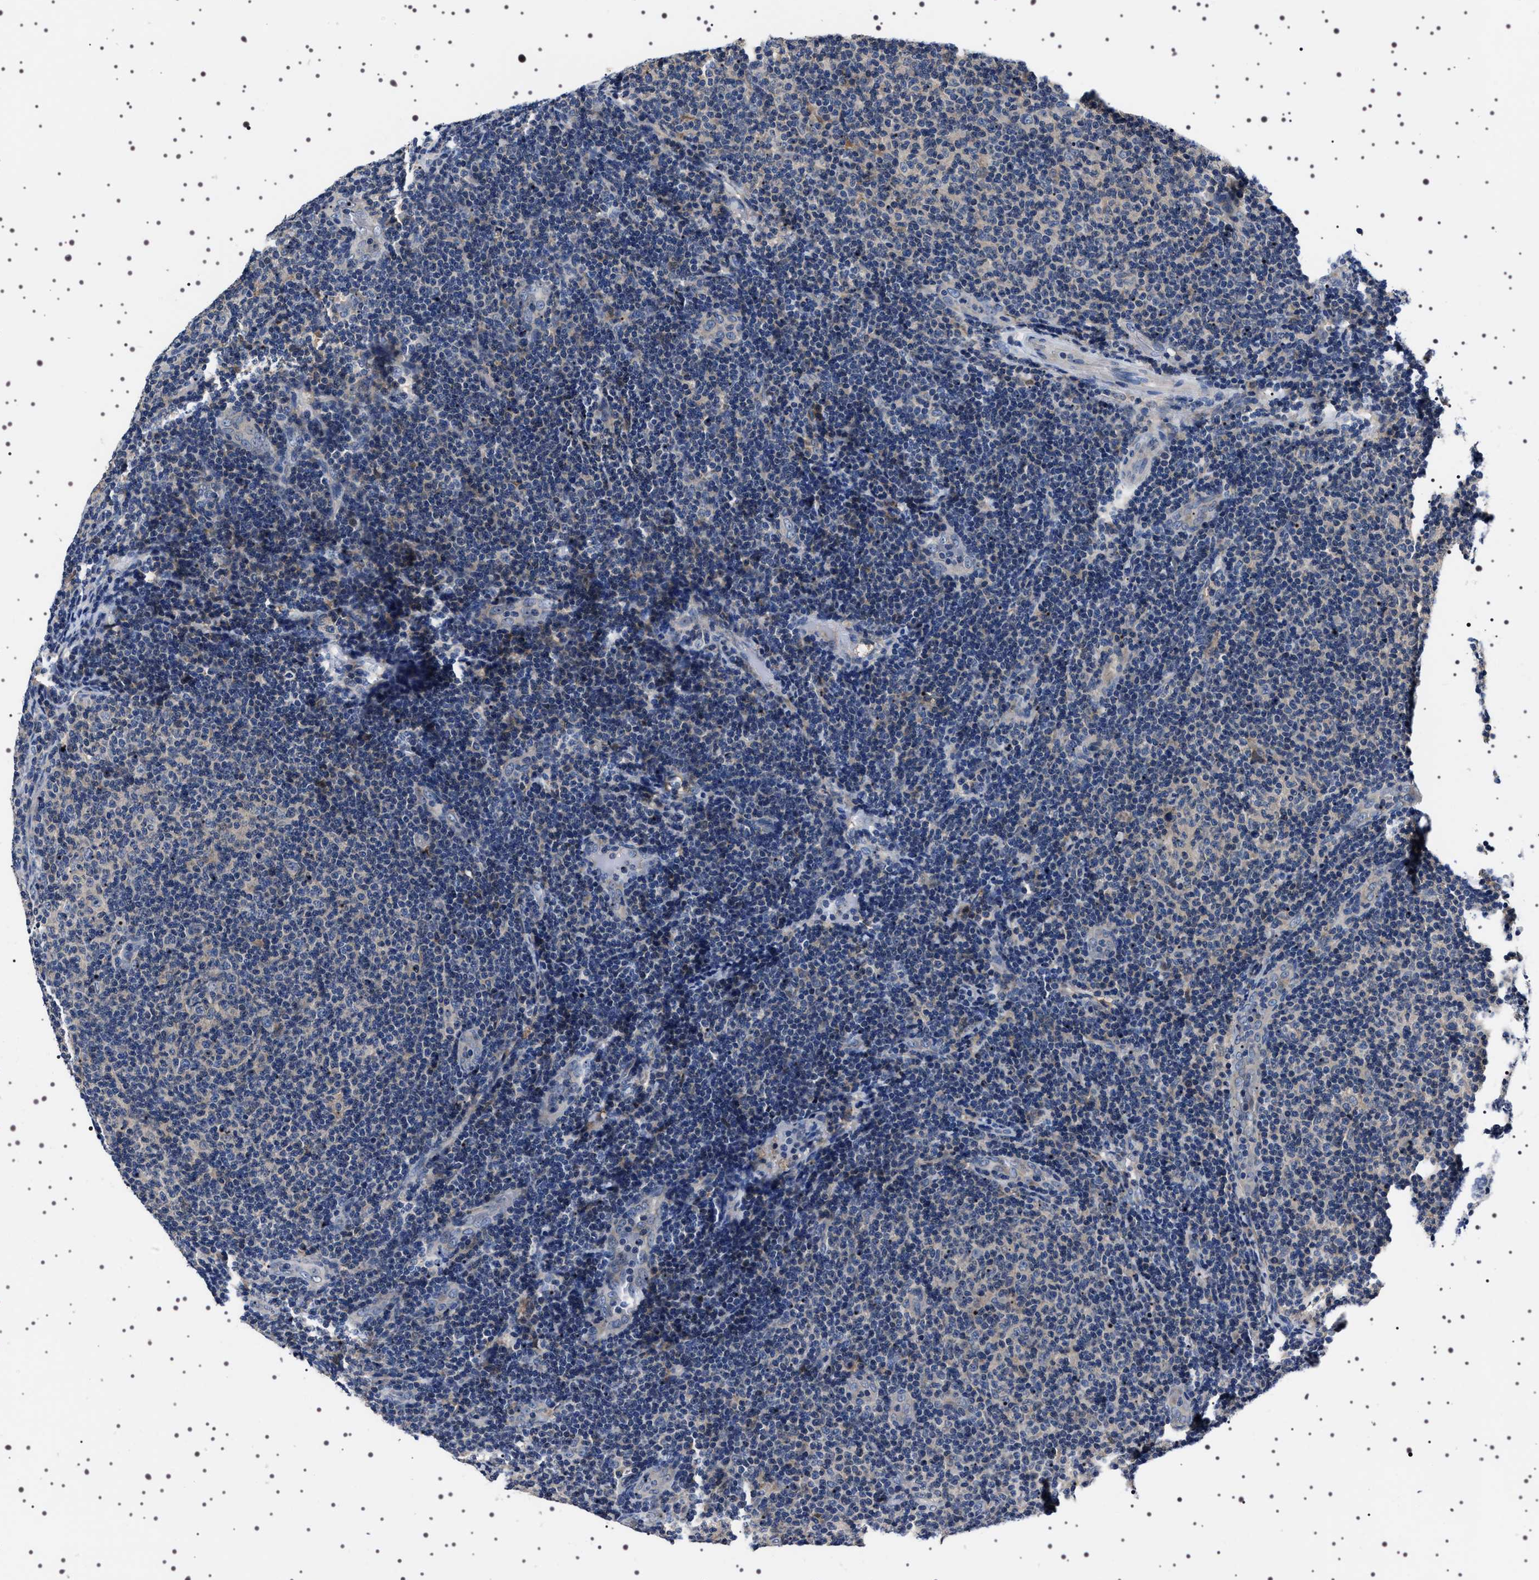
{"staining": {"intensity": "negative", "quantity": "none", "location": "none"}, "tissue": "lymphoma", "cell_type": "Tumor cells", "image_type": "cancer", "snomed": [{"axis": "morphology", "description": "Malignant lymphoma, non-Hodgkin's type, Low grade"}, {"axis": "topography", "description": "Lymph node"}], "caption": "Micrograph shows no significant protein staining in tumor cells of malignant lymphoma, non-Hodgkin's type (low-grade).", "gene": "TARBP1", "patient": {"sex": "male", "age": 83}}